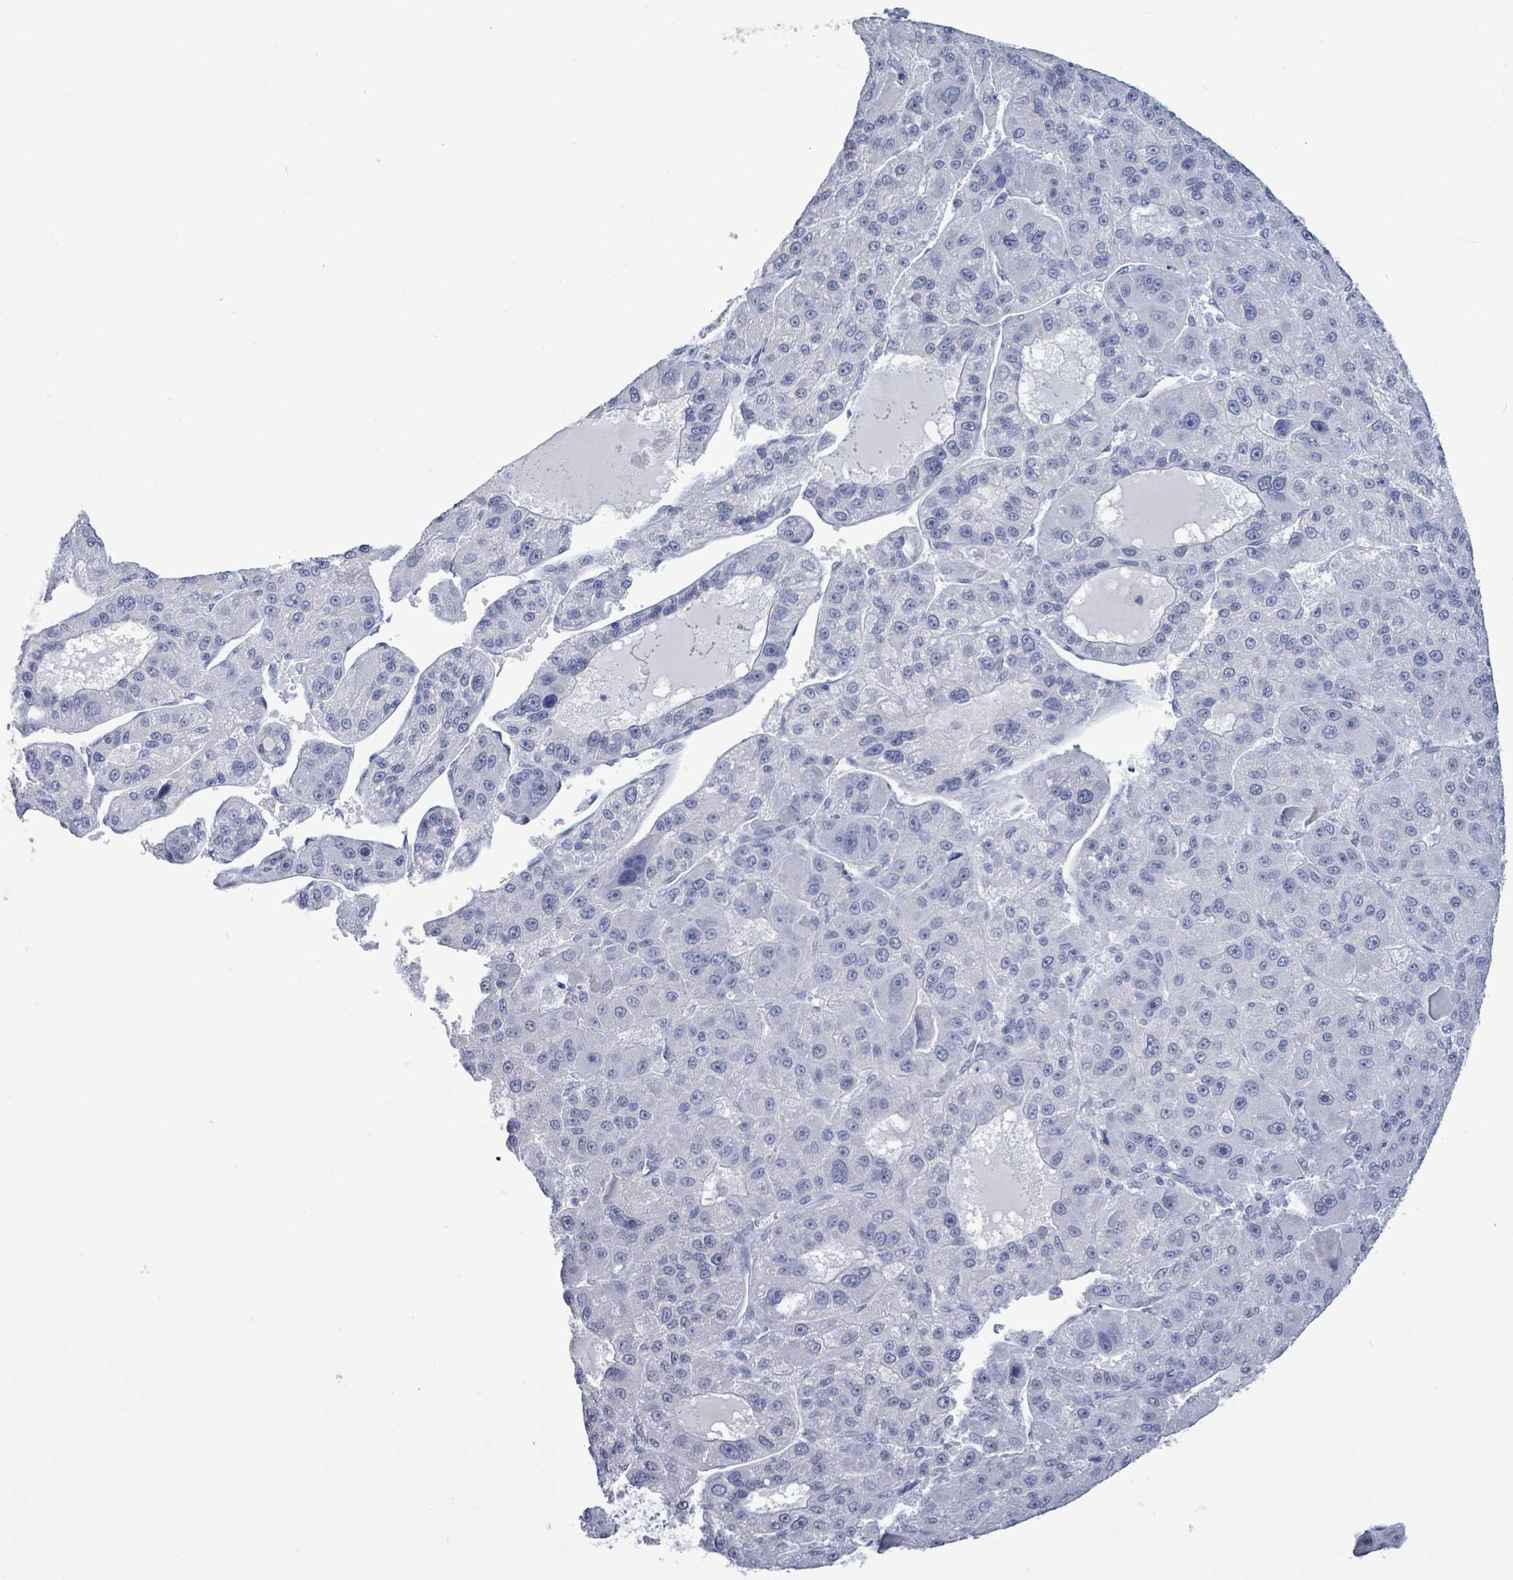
{"staining": {"intensity": "negative", "quantity": "none", "location": "none"}, "tissue": "liver cancer", "cell_type": "Tumor cells", "image_type": "cancer", "snomed": [{"axis": "morphology", "description": "Carcinoma, Hepatocellular, NOS"}, {"axis": "topography", "description": "Liver"}], "caption": "Liver cancer (hepatocellular carcinoma) stained for a protein using IHC displays no positivity tumor cells.", "gene": "NKX2-1", "patient": {"sex": "male", "age": 76}}